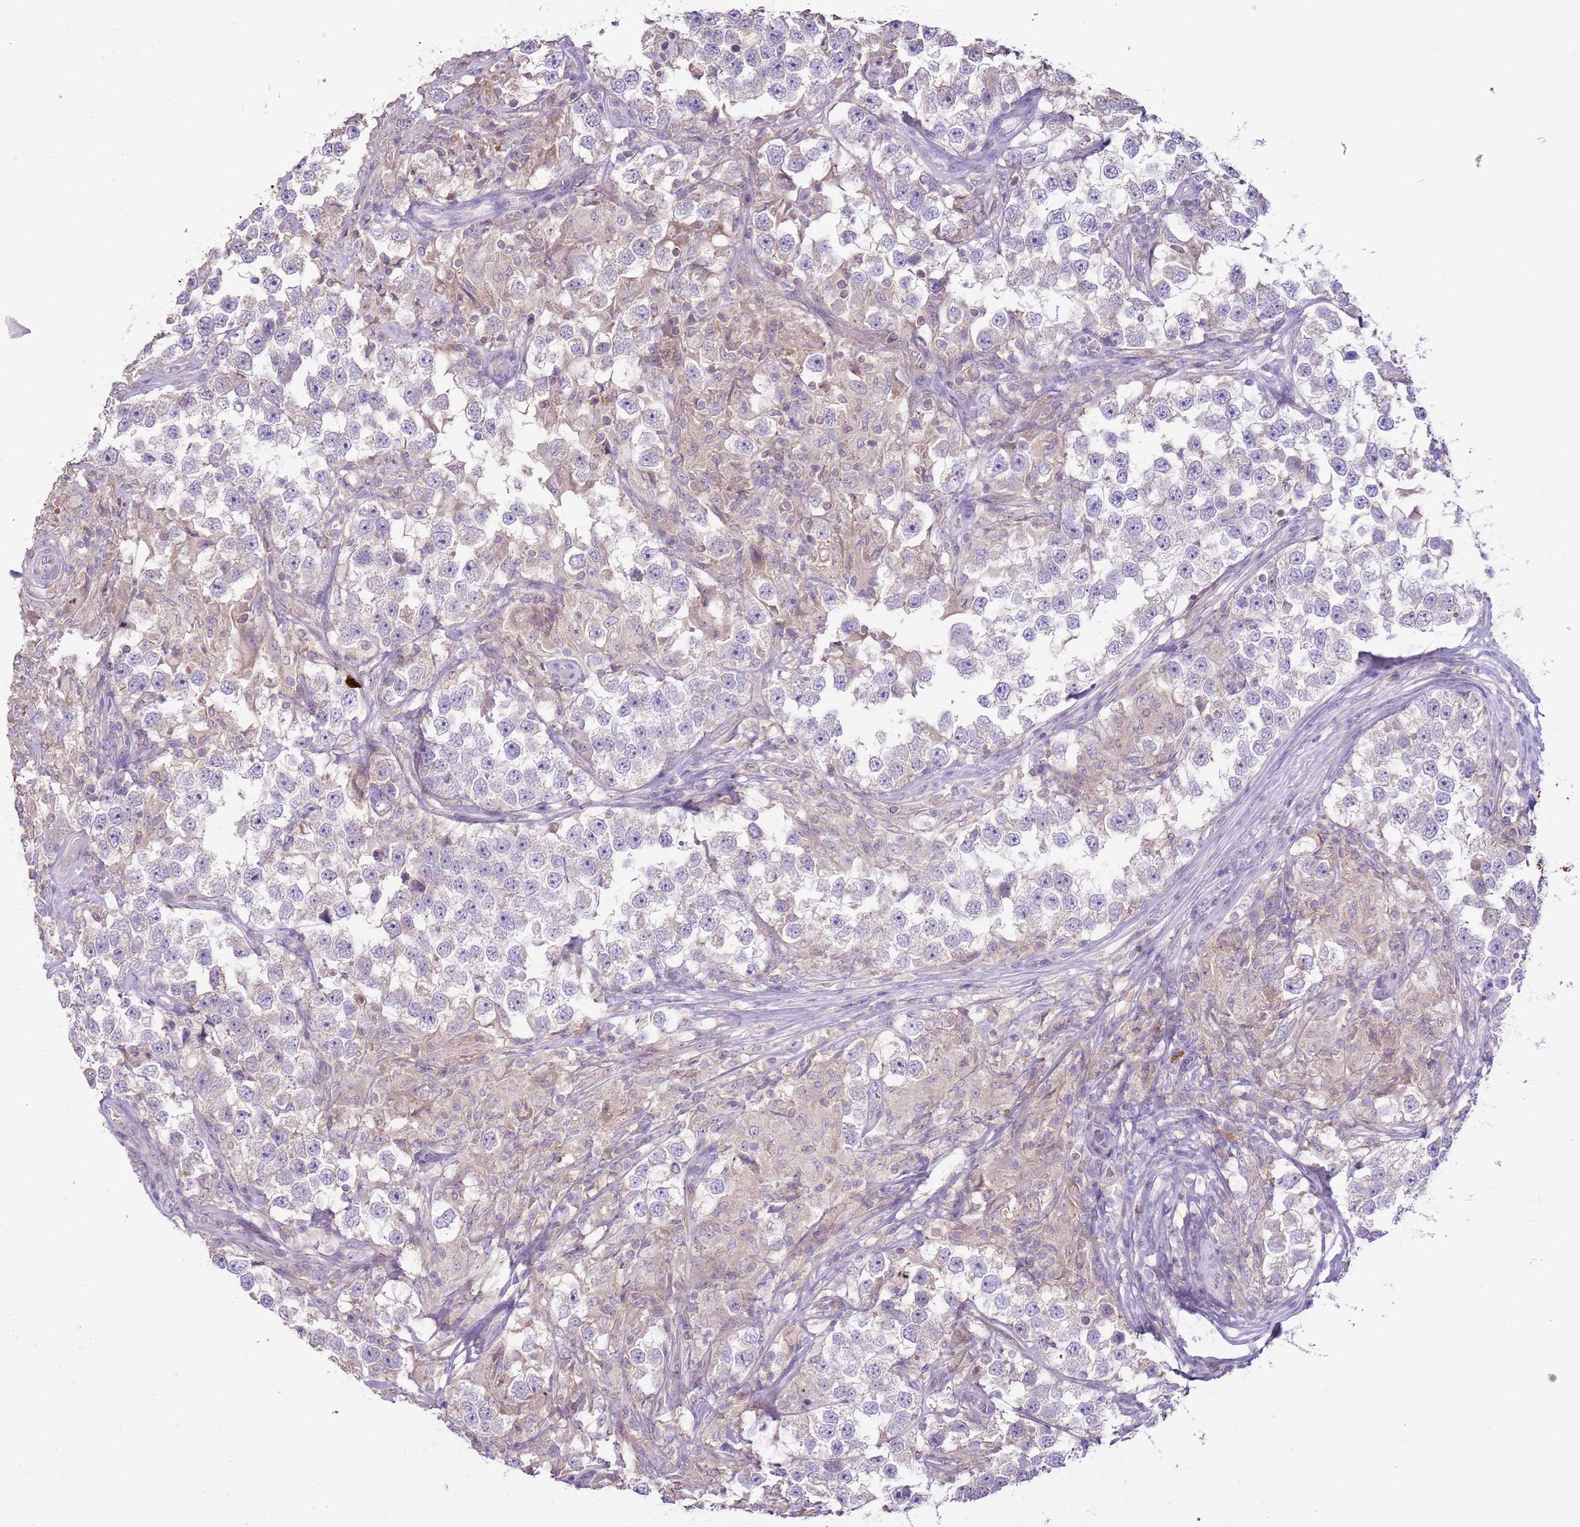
{"staining": {"intensity": "negative", "quantity": "none", "location": "none"}, "tissue": "testis cancer", "cell_type": "Tumor cells", "image_type": "cancer", "snomed": [{"axis": "morphology", "description": "Seminoma, NOS"}, {"axis": "topography", "description": "Testis"}], "caption": "Image shows no protein positivity in tumor cells of testis cancer (seminoma) tissue. (Immunohistochemistry (ihc), brightfield microscopy, high magnification).", "gene": "IL2RG", "patient": {"sex": "male", "age": 46}}